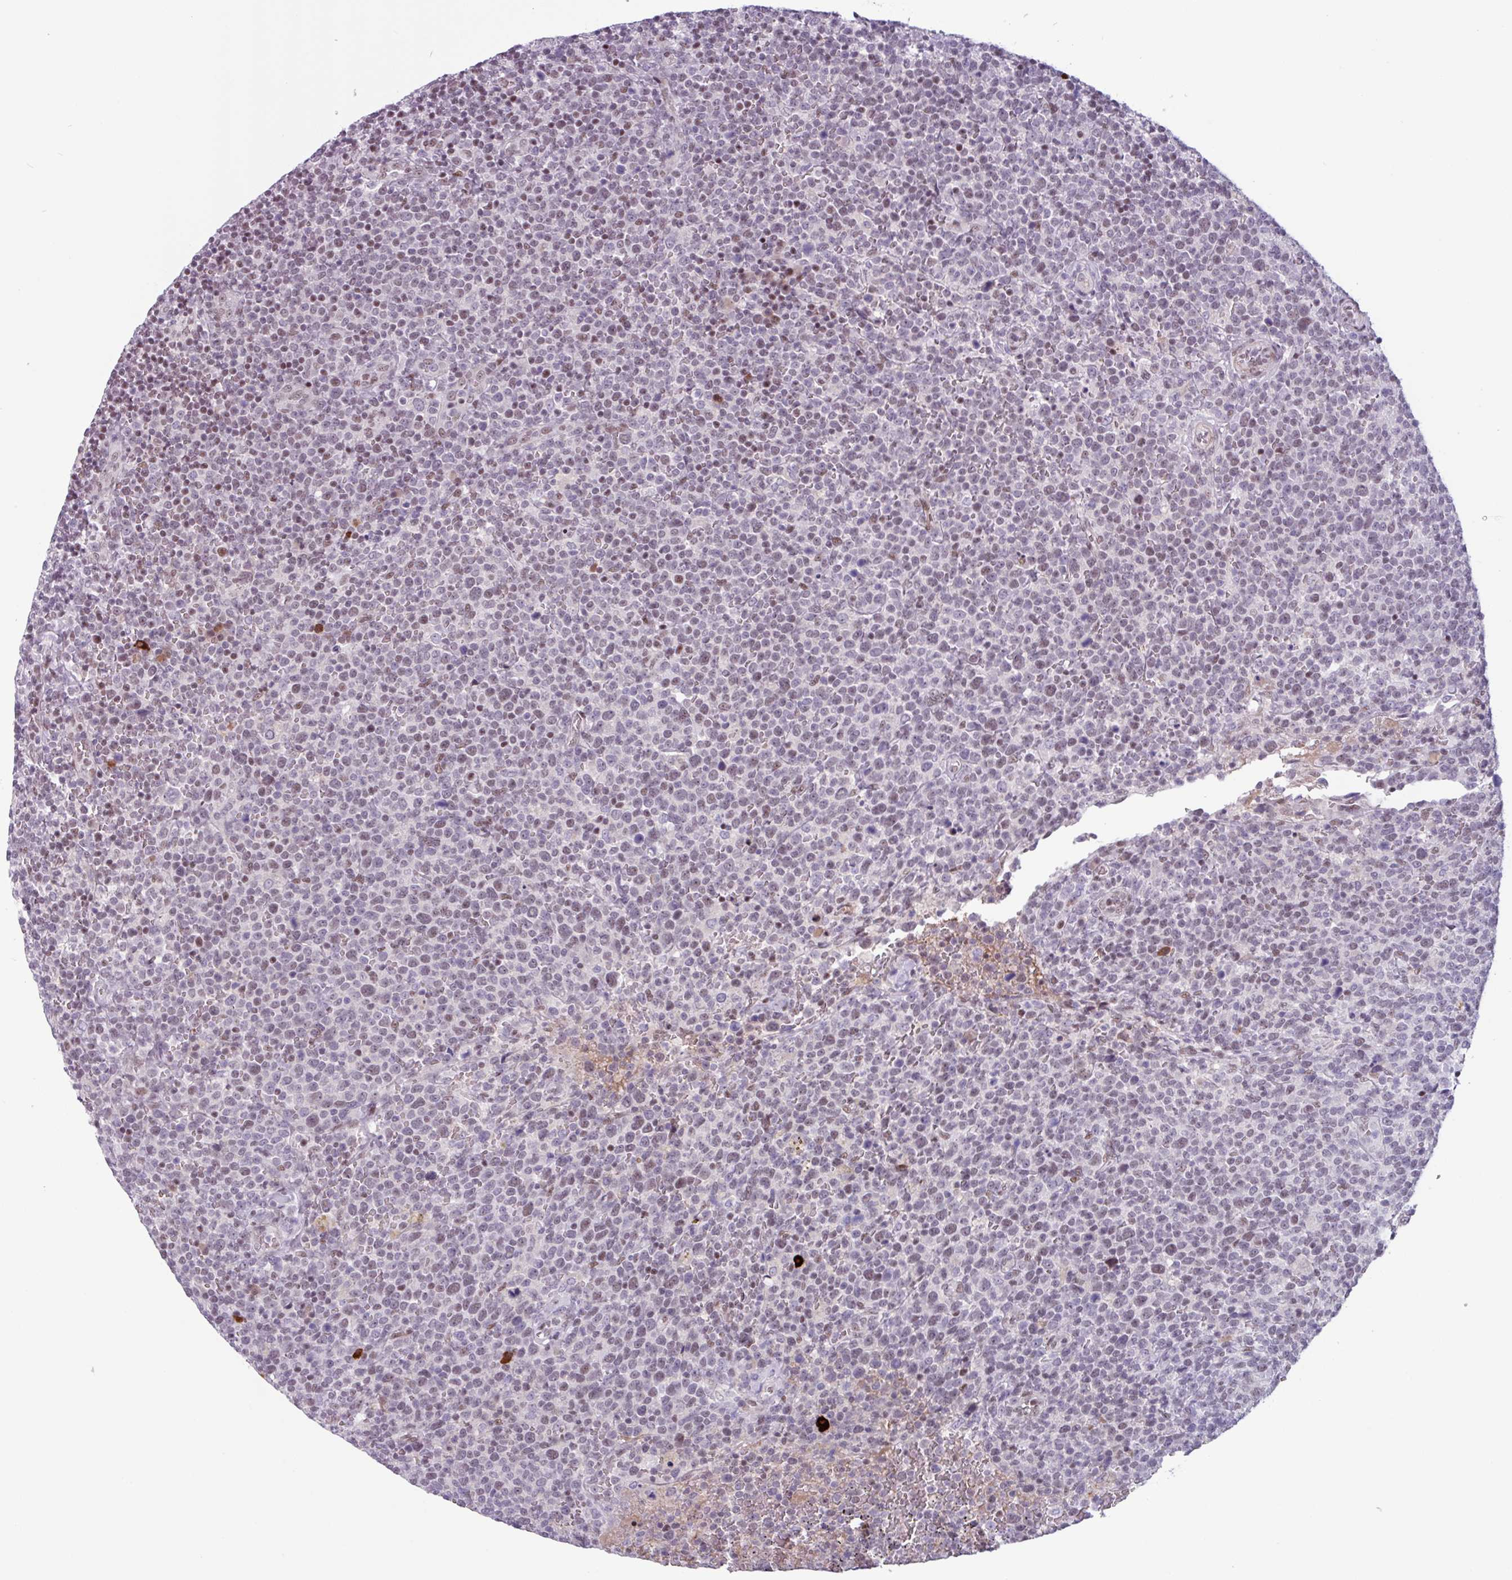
{"staining": {"intensity": "weak", "quantity": "<25%", "location": "nuclear"}, "tissue": "lymphoma", "cell_type": "Tumor cells", "image_type": "cancer", "snomed": [{"axis": "morphology", "description": "Malignant lymphoma, non-Hodgkin's type, High grade"}, {"axis": "topography", "description": "Lymph node"}], "caption": "Micrograph shows no significant protein staining in tumor cells of malignant lymphoma, non-Hodgkin's type (high-grade).", "gene": "ZNF575", "patient": {"sex": "male", "age": 61}}